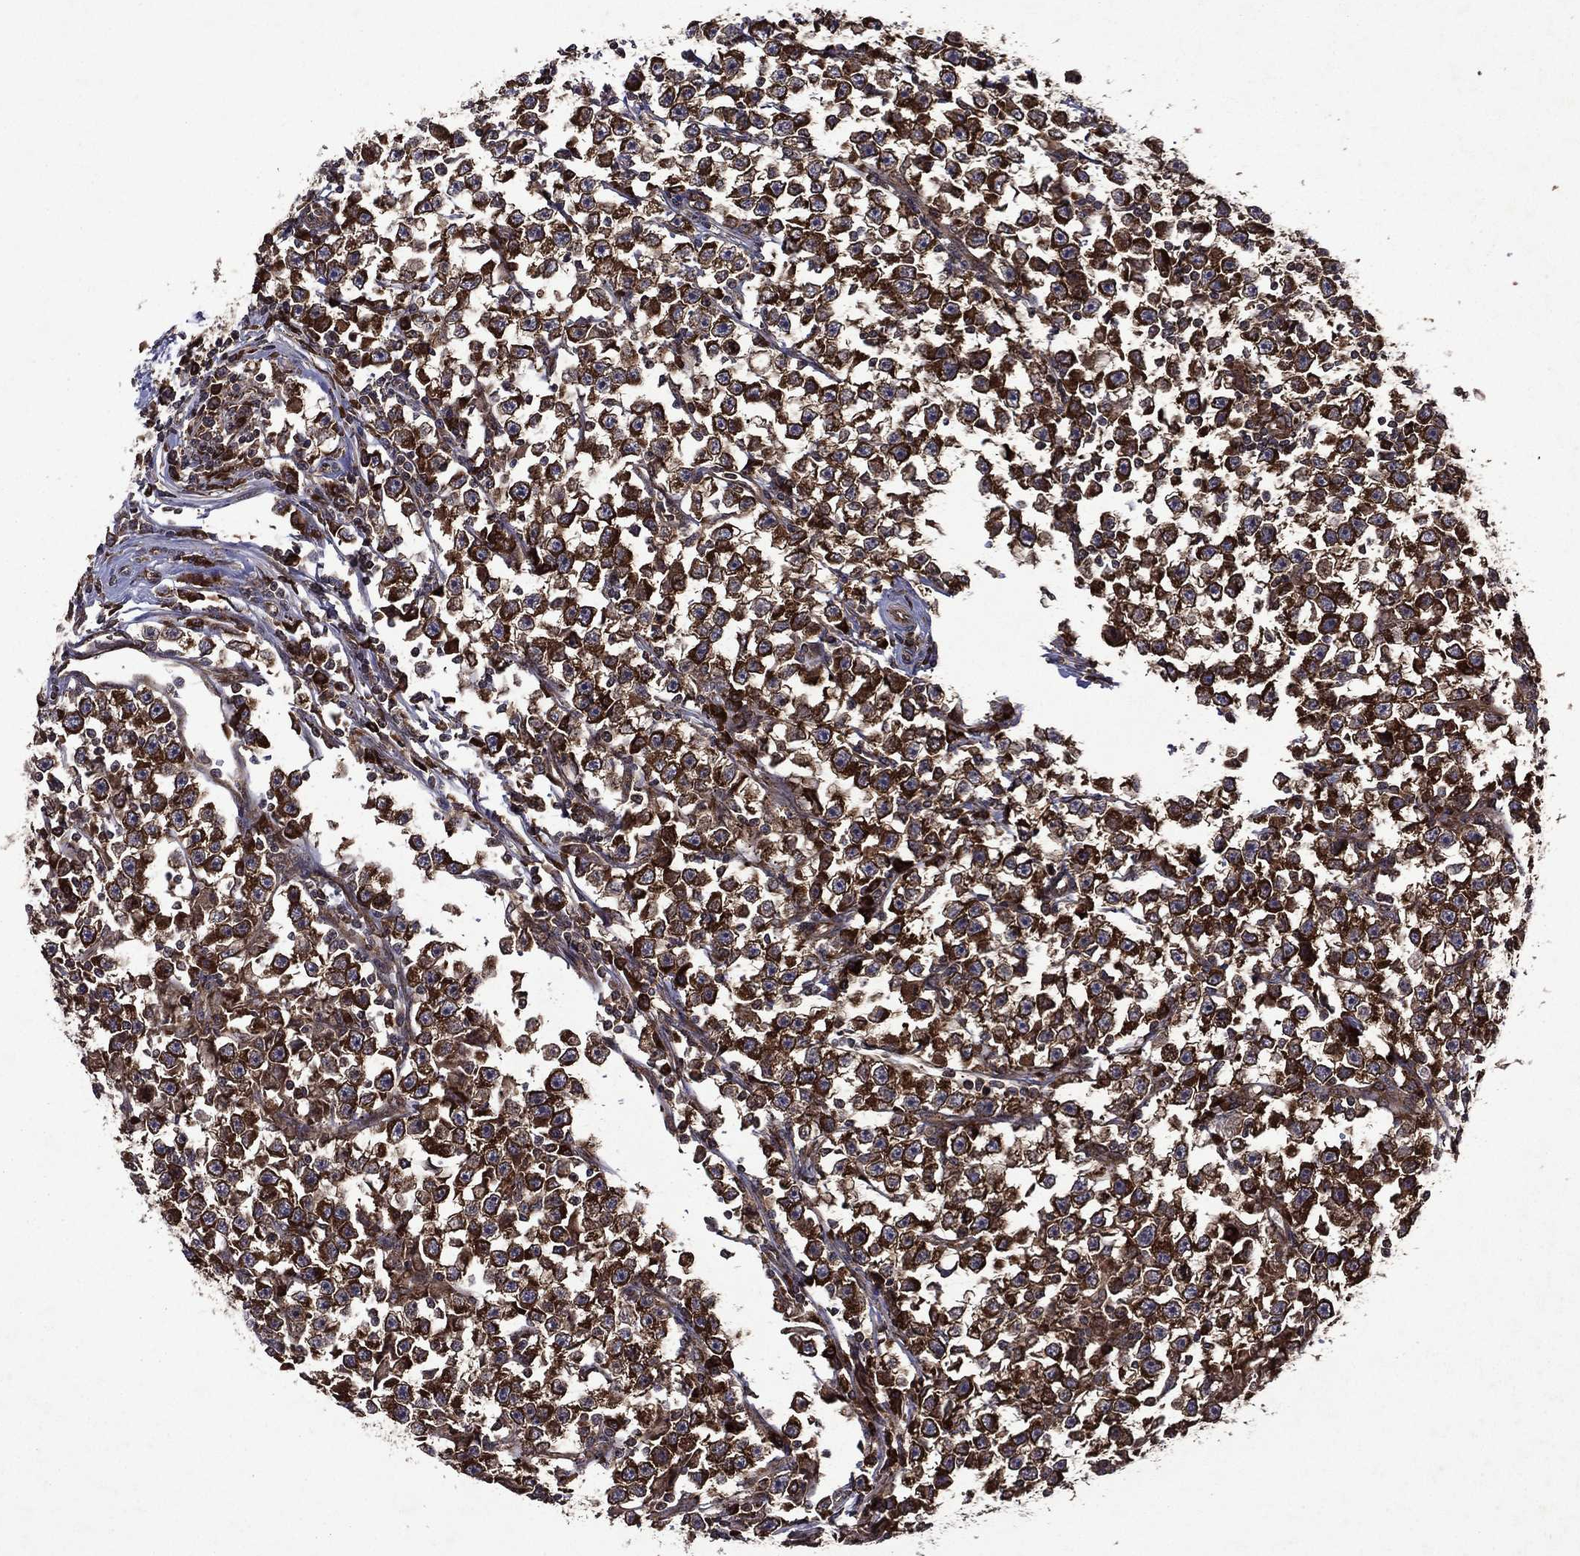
{"staining": {"intensity": "strong", "quantity": ">75%", "location": "cytoplasmic/membranous"}, "tissue": "testis cancer", "cell_type": "Tumor cells", "image_type": "cancer", "snomed": [{"axis": "morphology", "description": "Seminoma, NOS"}, {"axis": "topography", "description": "Testis"}], "caption": "The histopathology image demonstrates a brown stain indicating the presence of a protein in the cytoplasmic/membranous of tumor cells in testis cancer (seminoma).", "gene": "EIF2B4", "patient": {"sex": "male", "age": 33}}